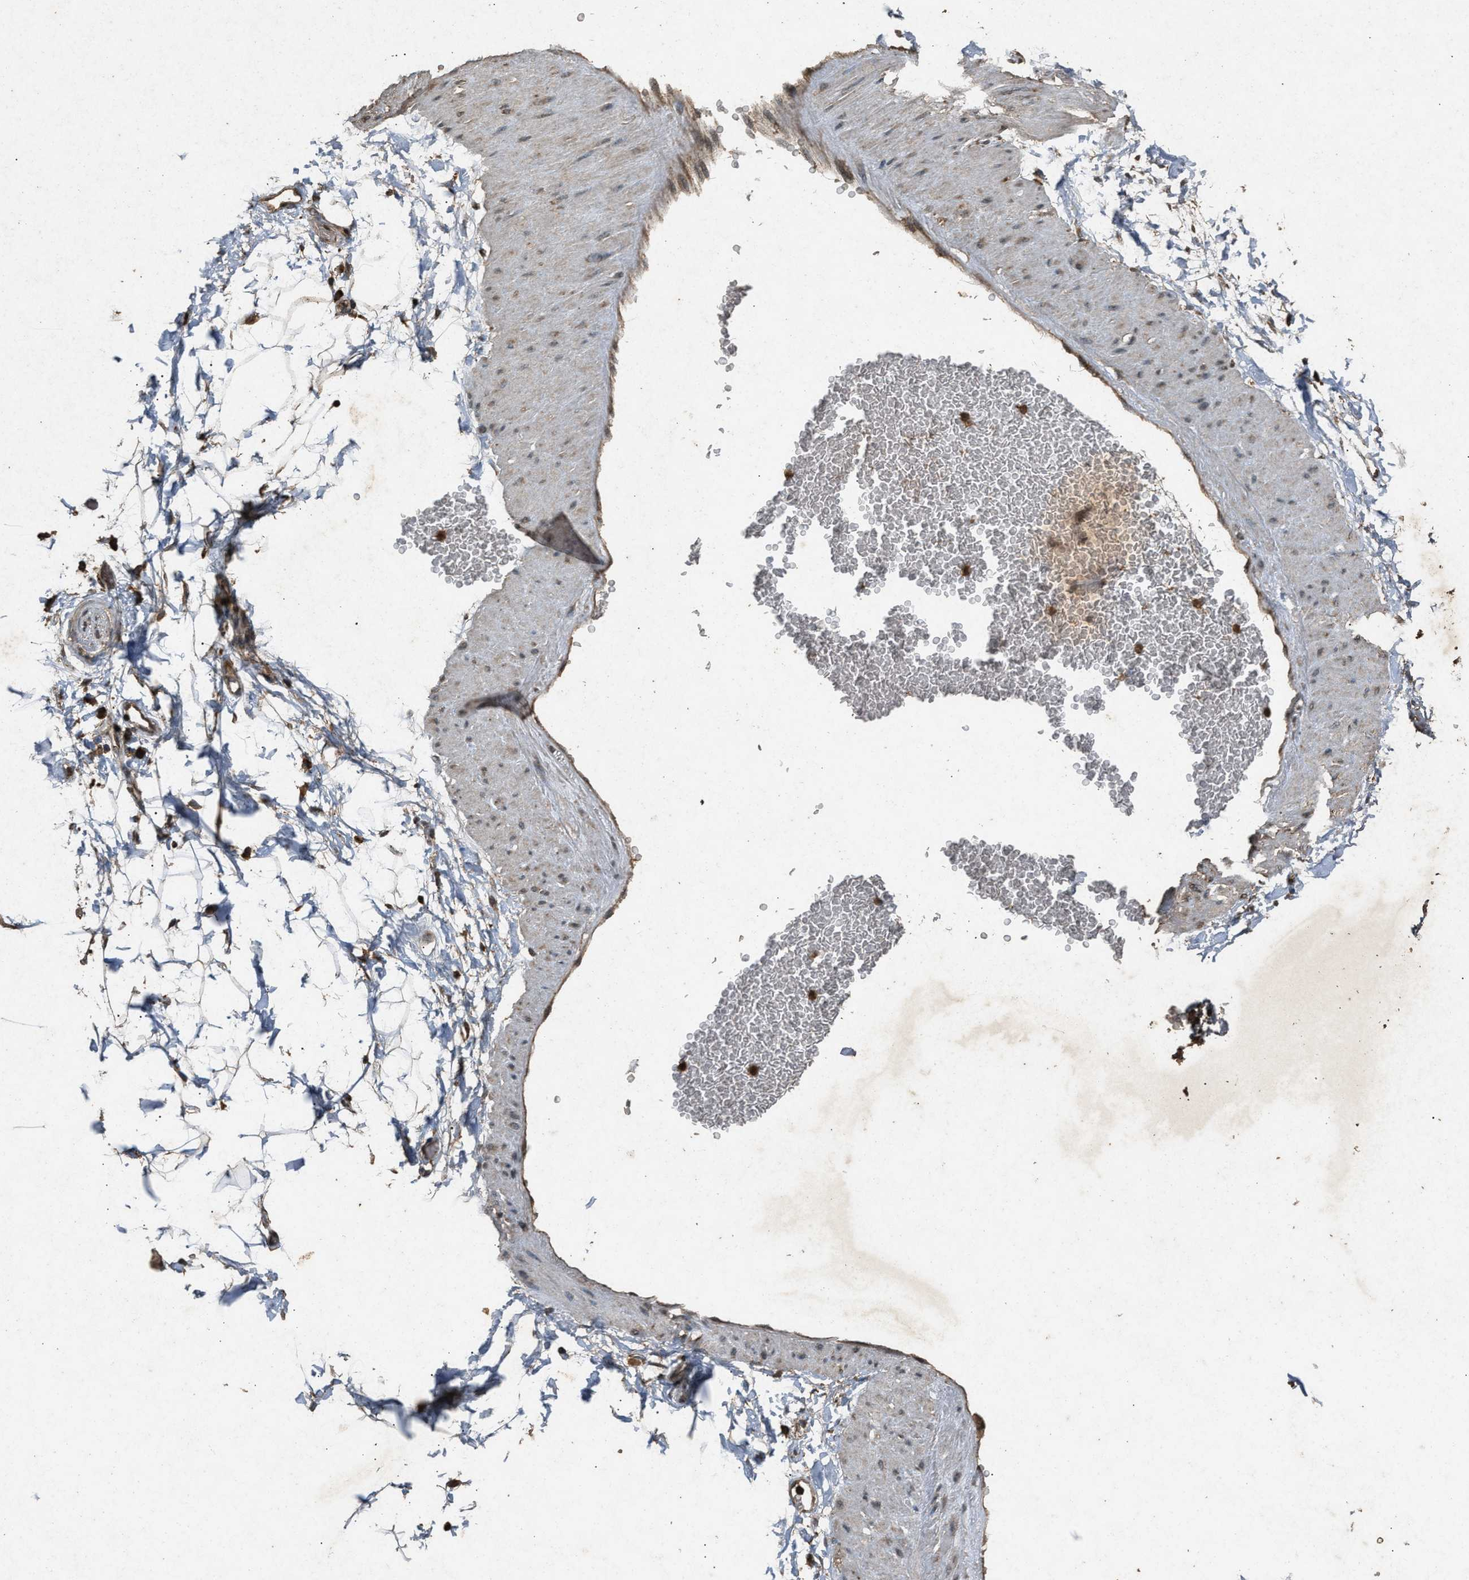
{"staining": {"intensity": "strong", "quantity": ">75%", "location": "cytoplasmic/membranous,nuclear"}, "tissue": "adipose tissue", "cell_type": "Adipocytes", "image_type": "normal", "snomed": [{"axis": "morphology", "description": "Normal tissue, NOS"}, {"axis": "topography", "description": "Soft tissue"}], "caption": "Adipose tissue stained with IHC reveals strong cytoplasmic/membranous,nuclear positivity in approximately >75% of adipocytes. (Stains: DAB in brown, nuclei in blue, Microscopy: brightfield microscopy at high magnification).", "gene": "OAS1", "patient": {"sex": "male", "age": 72}}